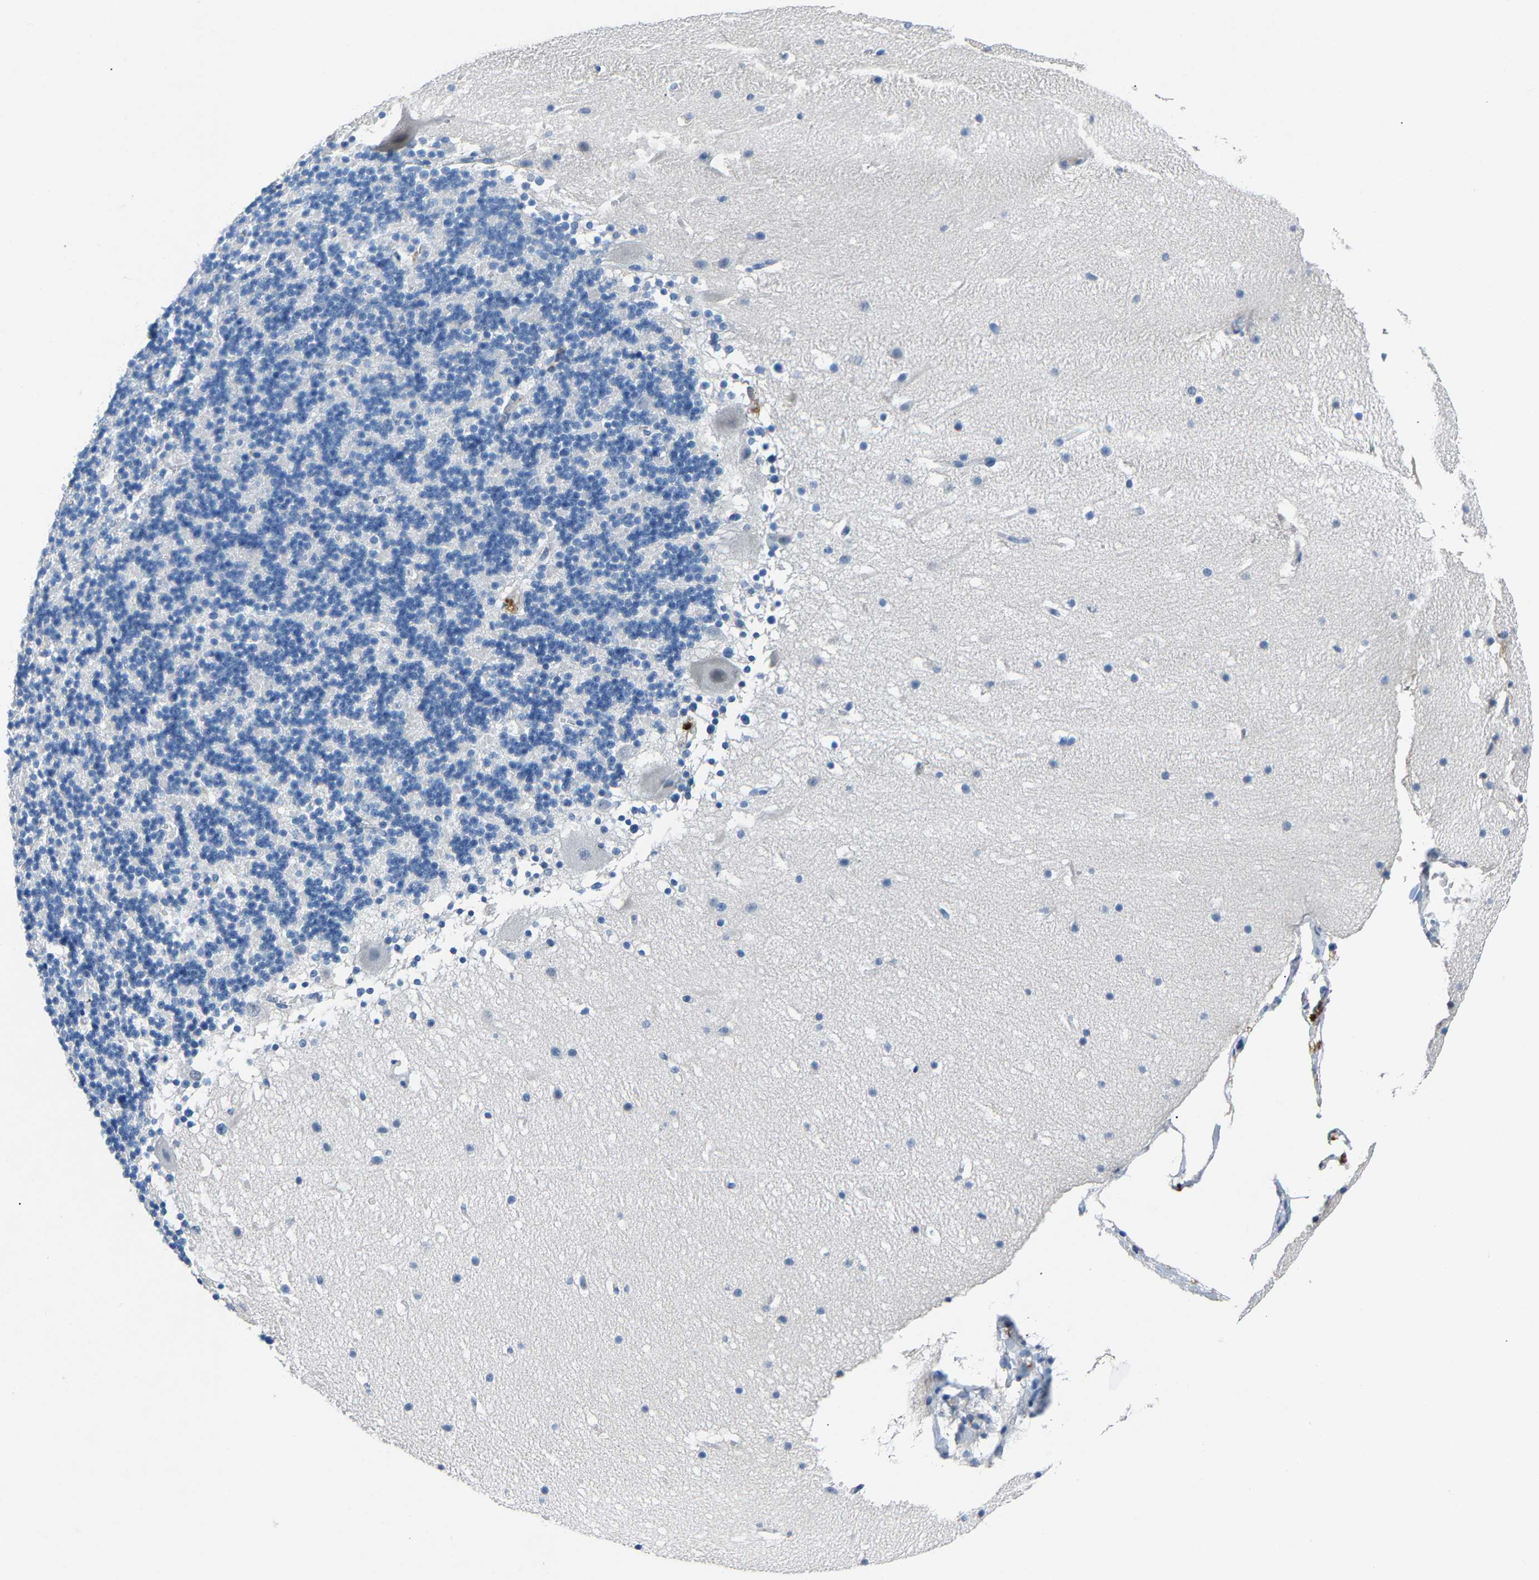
{"staining": {"intensity": "negative", "quantity": "none", "location": "none"}, "tissue": "cerebellum", "cell_type": "Cells in granular layer", "image_type": "normal", "snomed": [{"axis": "morphology", "description": "Normal tissue, NOS"}, {"axis": "topography", "description": "Cerebellum"}], "caption": "This is an immunohistochemistry micrograph of benign cerebellum. There is no expression in cells in granular layer.", "gene": "DNAAF5", "patient": {"sex": "male", "age": 45}}